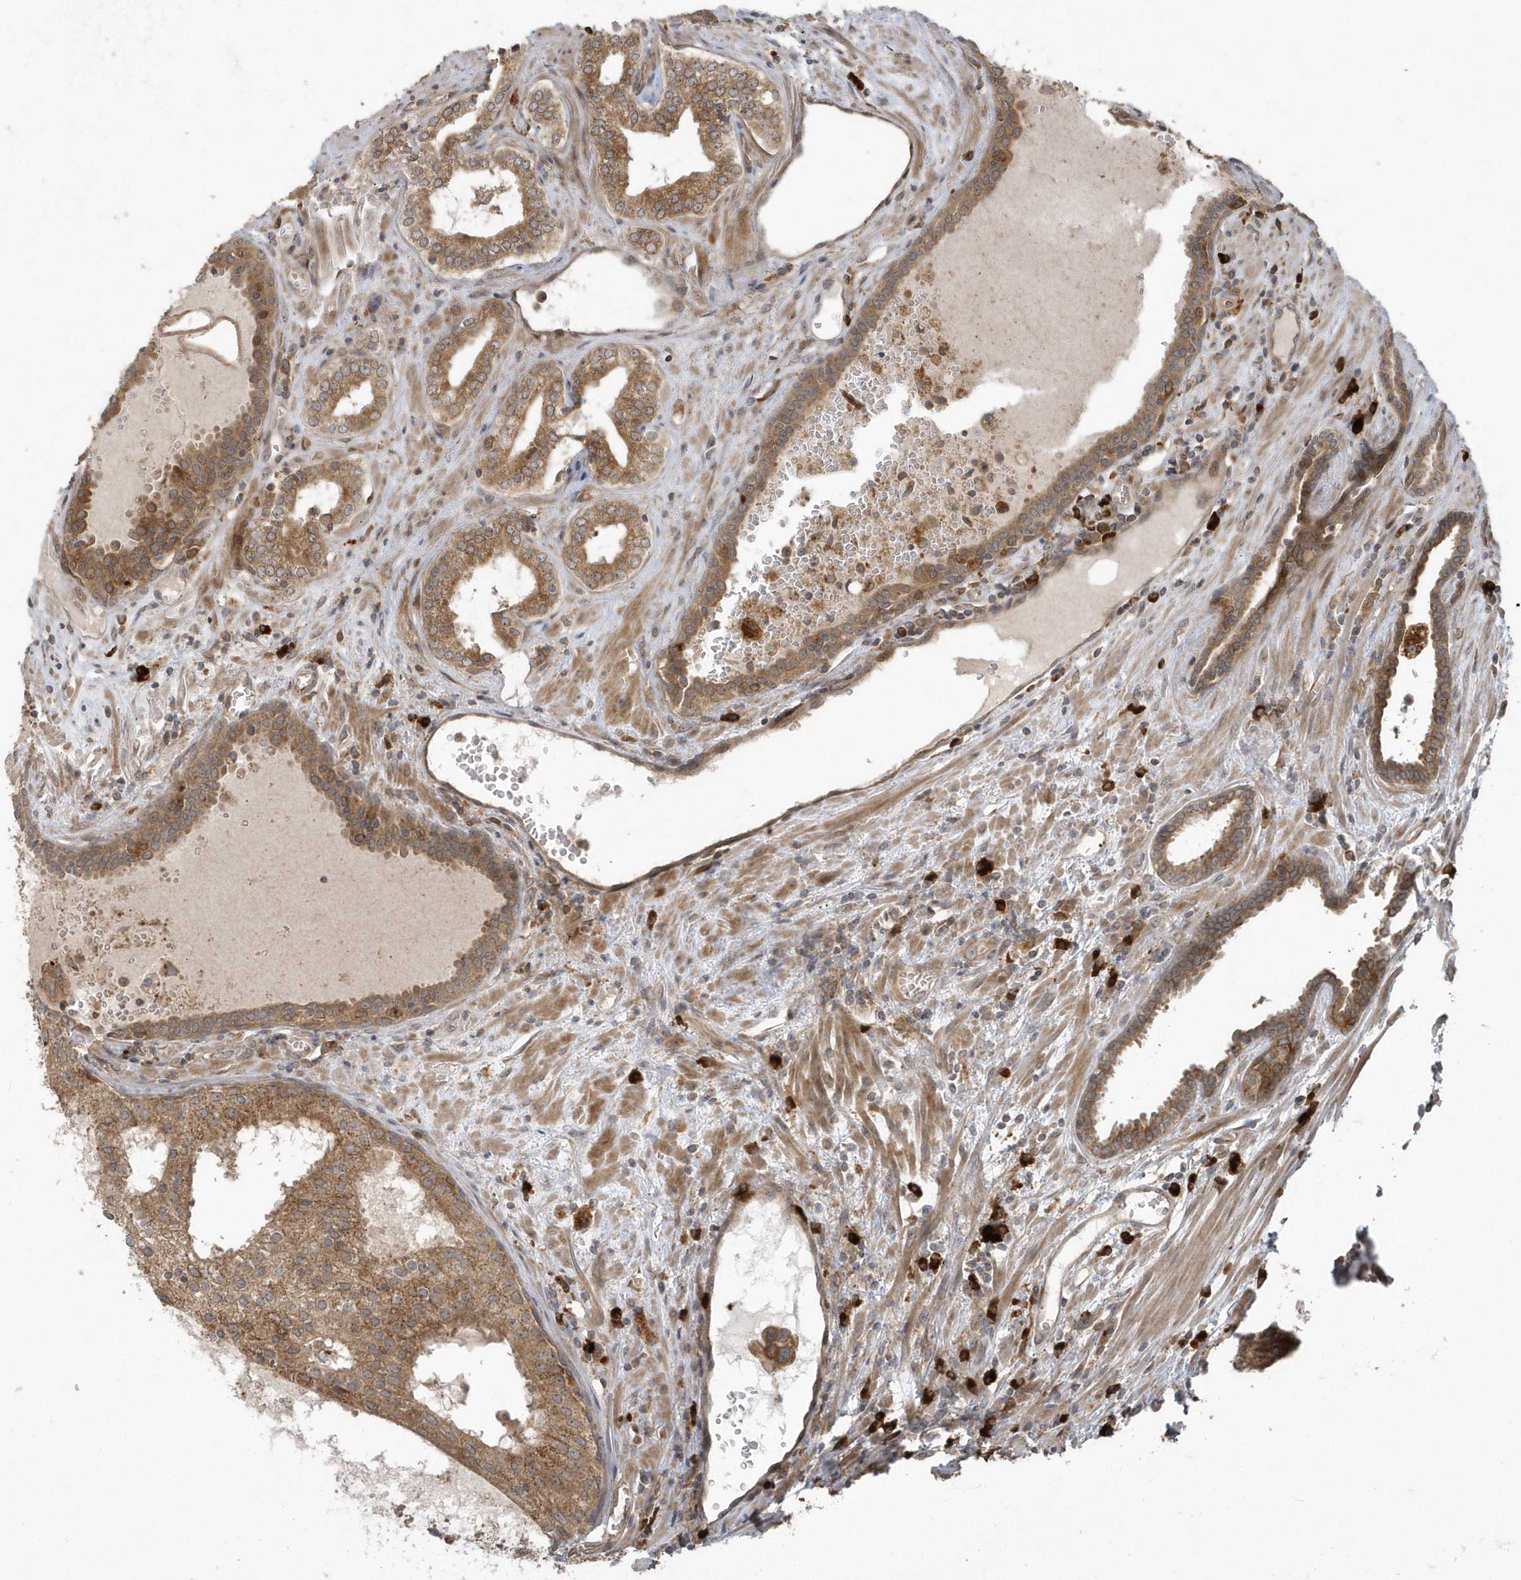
{"staining": {"intensity": "moderate", "quantity": ">75%", "location": "cytoplasmic/membranous"}, "tissue": "prostate cancer", "cell_type": "Tumor cells", "image_type": "cancer", "snomed": [{"axis": "morphology", "description": "Adenocarcinoma, High grade"}, {"axis": "topography", "description": "Prostate"}], "caption": "Protein staining by immunohistochemistry (IHC) exhibits moderate cytoplasmic/membranous expression in approximately >75% of tumor cells in prostate cancer (adenocarcinoma (high-grade)).", "gene": "HERPUD1", "patient": {"sex": "male", "age": 68}}